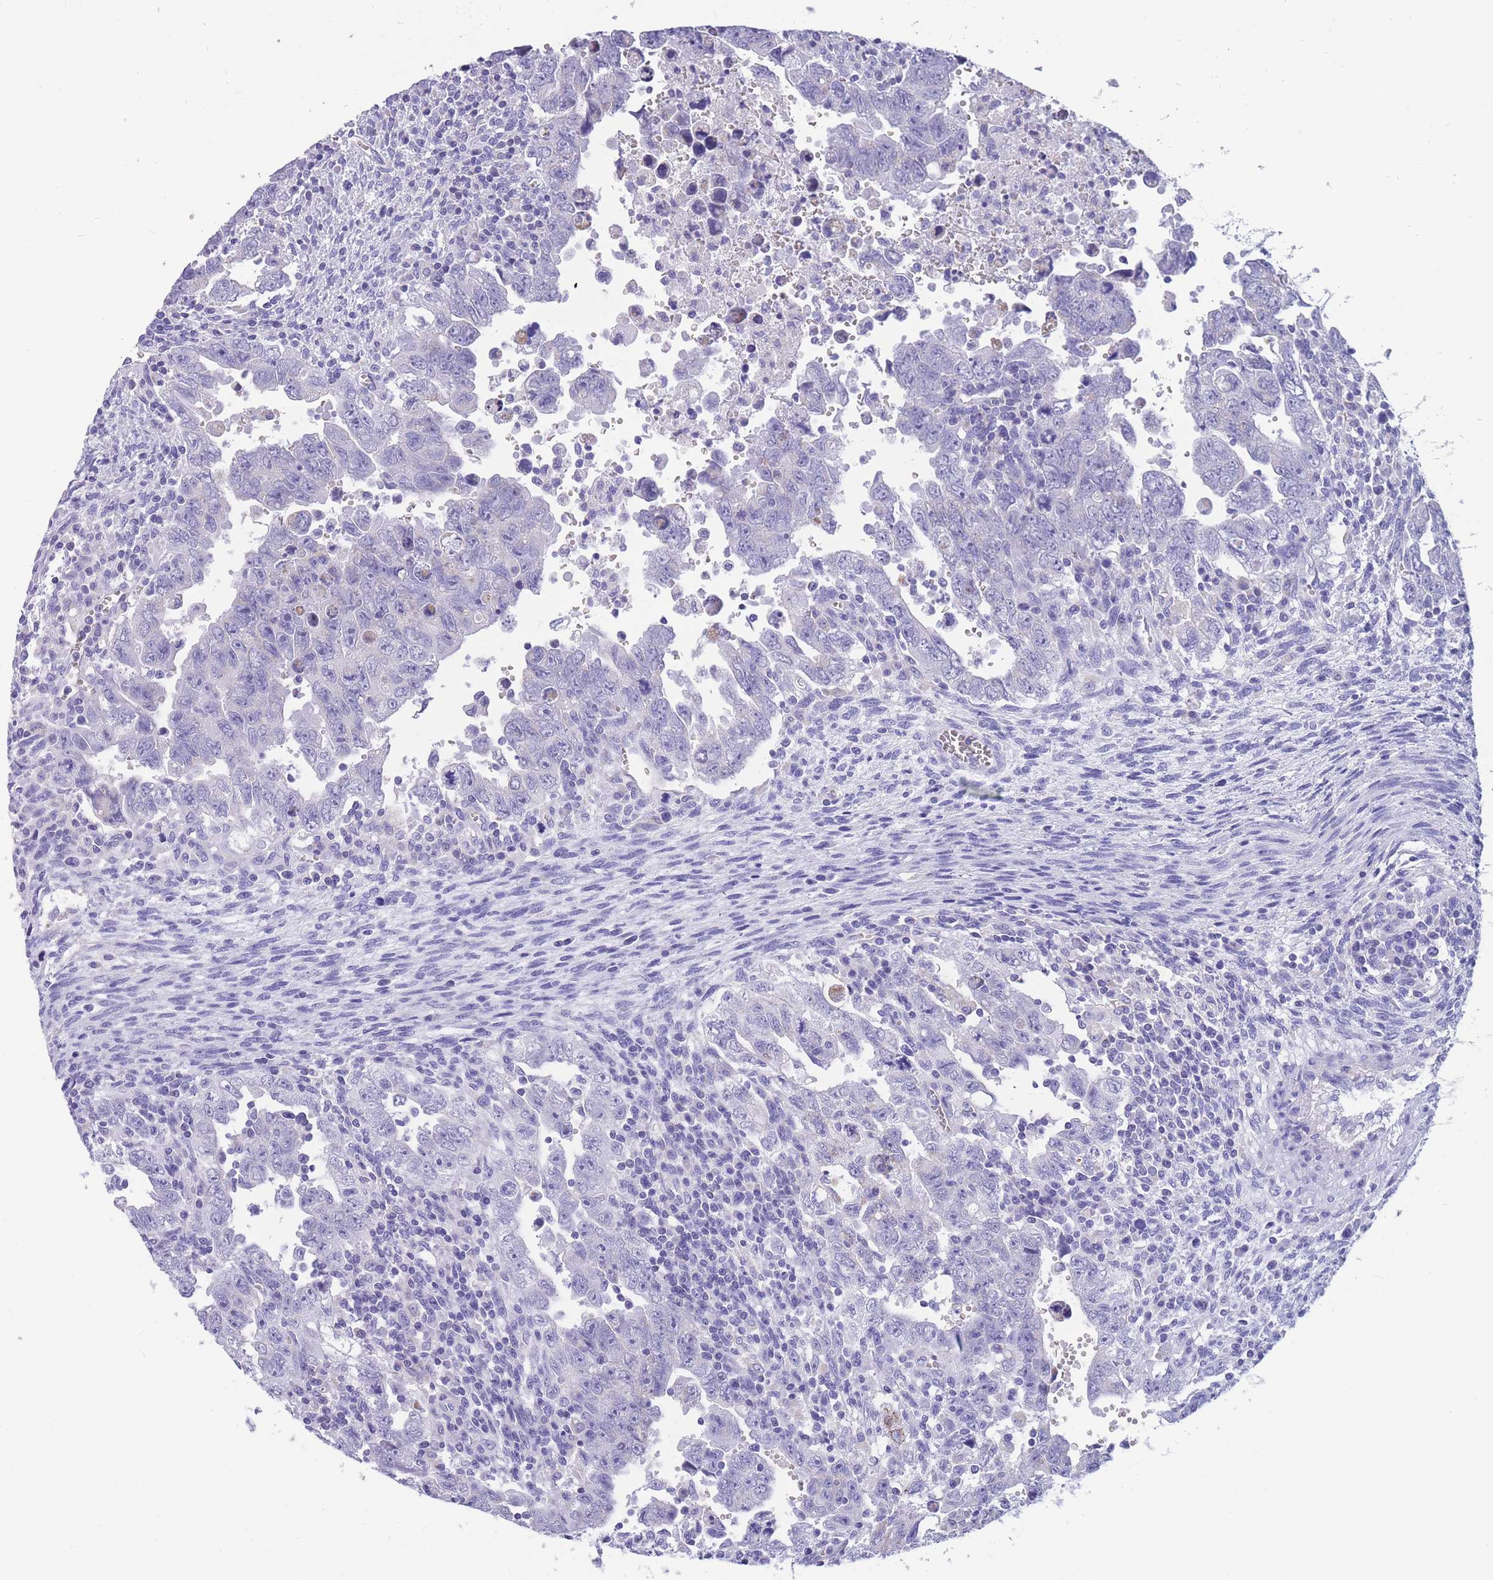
{"staining": {"intensity": "negative", "quantity": "none", "location": "none"}, "tissue": "testis cancer", "cell_type": "Tumor cells", "image_type": "cancer", "snomed": [{"axis": "morphology", "description": "Carcinoma, Embryonal, NOS"}, {"axis": "topography", "description": "Testis"}], "caption": "DAB (3,3'-diaminobenzidine) immunohistochemical staining of human testis embryonal carcinoma demonstrates no significant positivity in tumor cells. The staining was performed using DAB to visualize the protein expression in brown, while the nuclei were stained in blue with hematoxylin (Magnification: 20x).", "gene": "INTS2", "patient": {"sex": "male", "age": 28}}